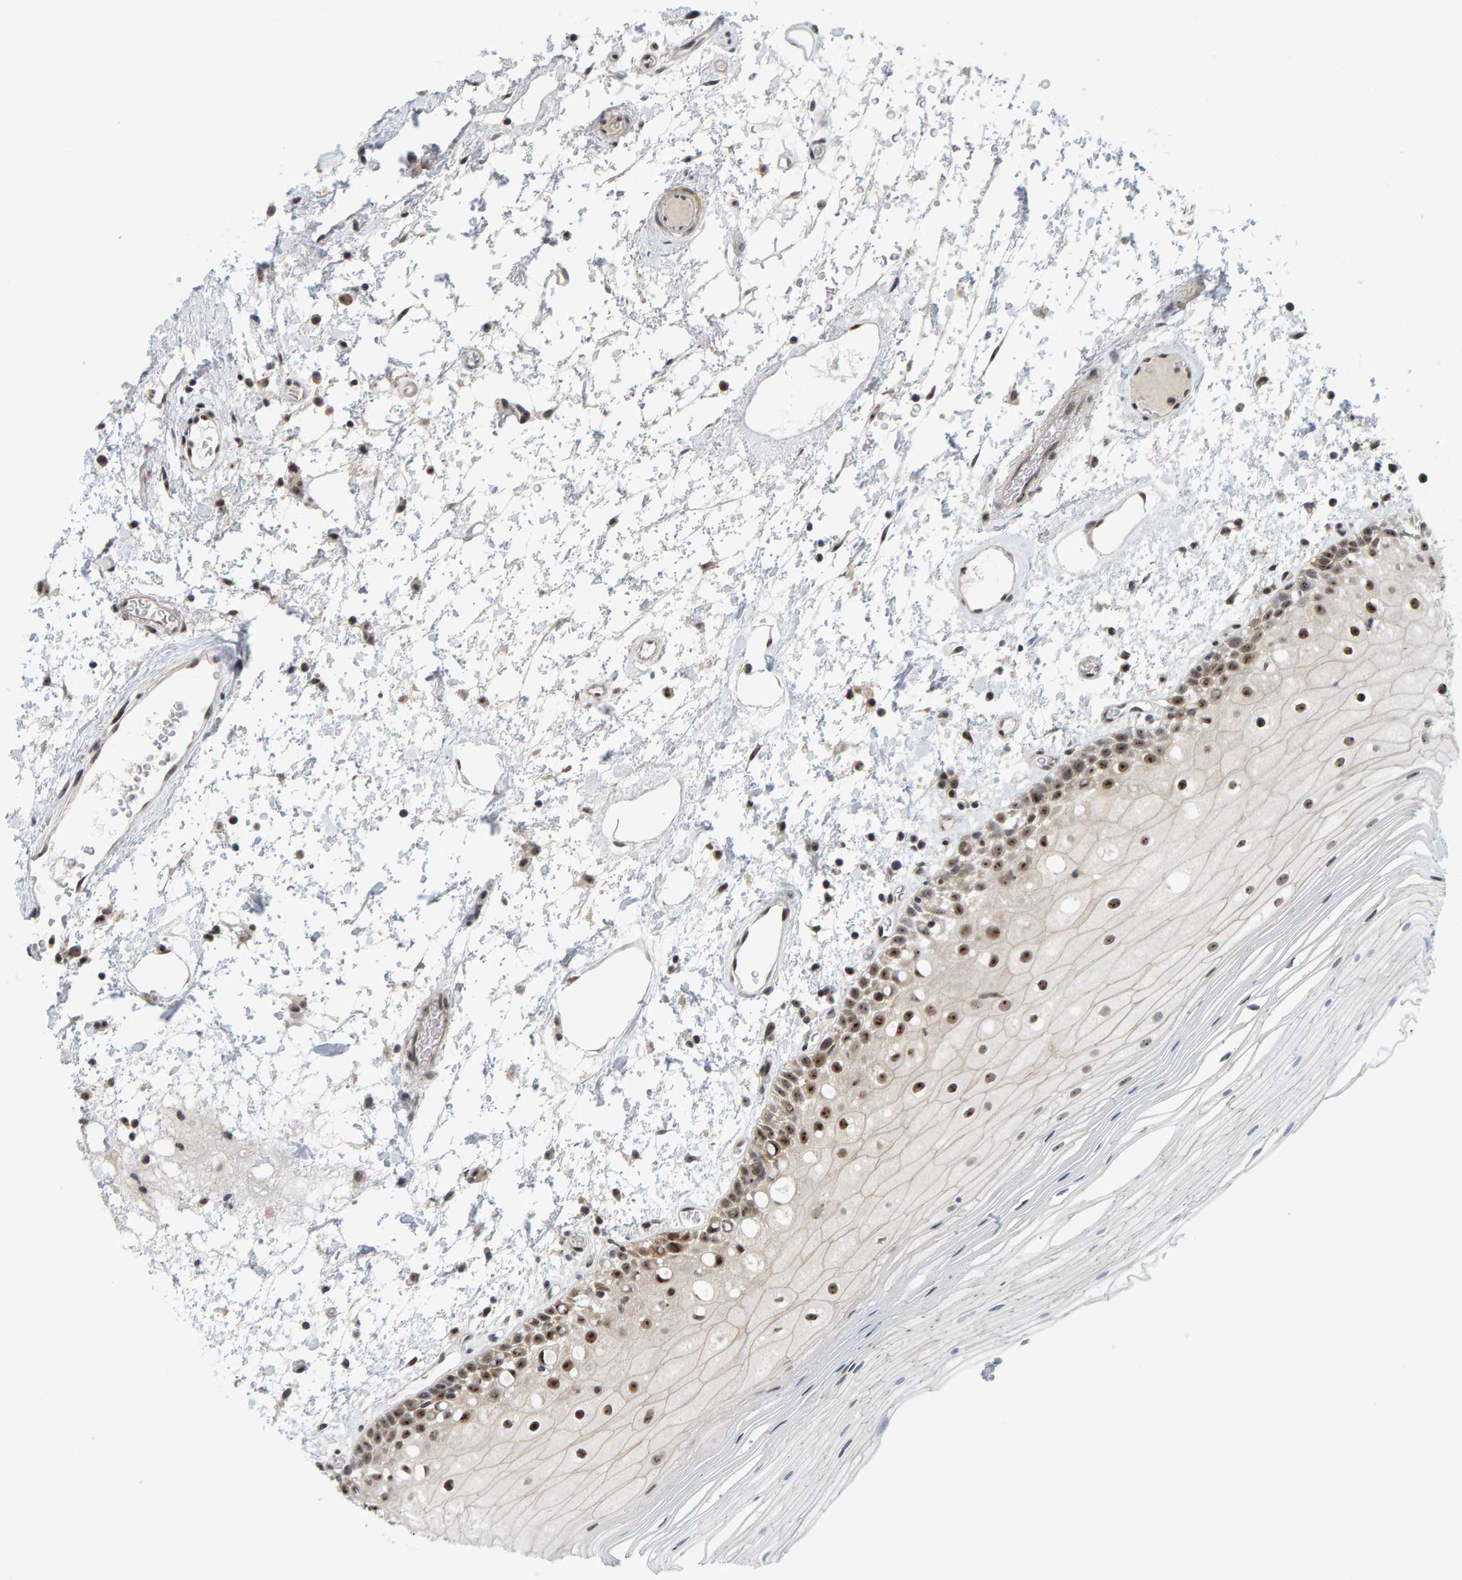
{"staining": {"intensity": "strong", "quantity": ">75%", "location": "nuclear"}, "tissue": "oral mucosa", "cell_type": "Squamous epithelial cells", "image_type": "normal", "snomed": [{"axis": "morphology", "description": "Normal tissue, NOS"}, {"axis": "topography", "description": "Oral tissue"}], "caption": "Immunohistochemistry image of unremarkable oral mucosa: oral mucosa stained using immunohistochemistry (IHC) displays high levels of strong protein expression localized specifically in the nuclear of squamous epithelial cells, appearing as a nuclear brown color.", "gene": "POLR1E", "patient": {"sex": "male", "age": 52}}